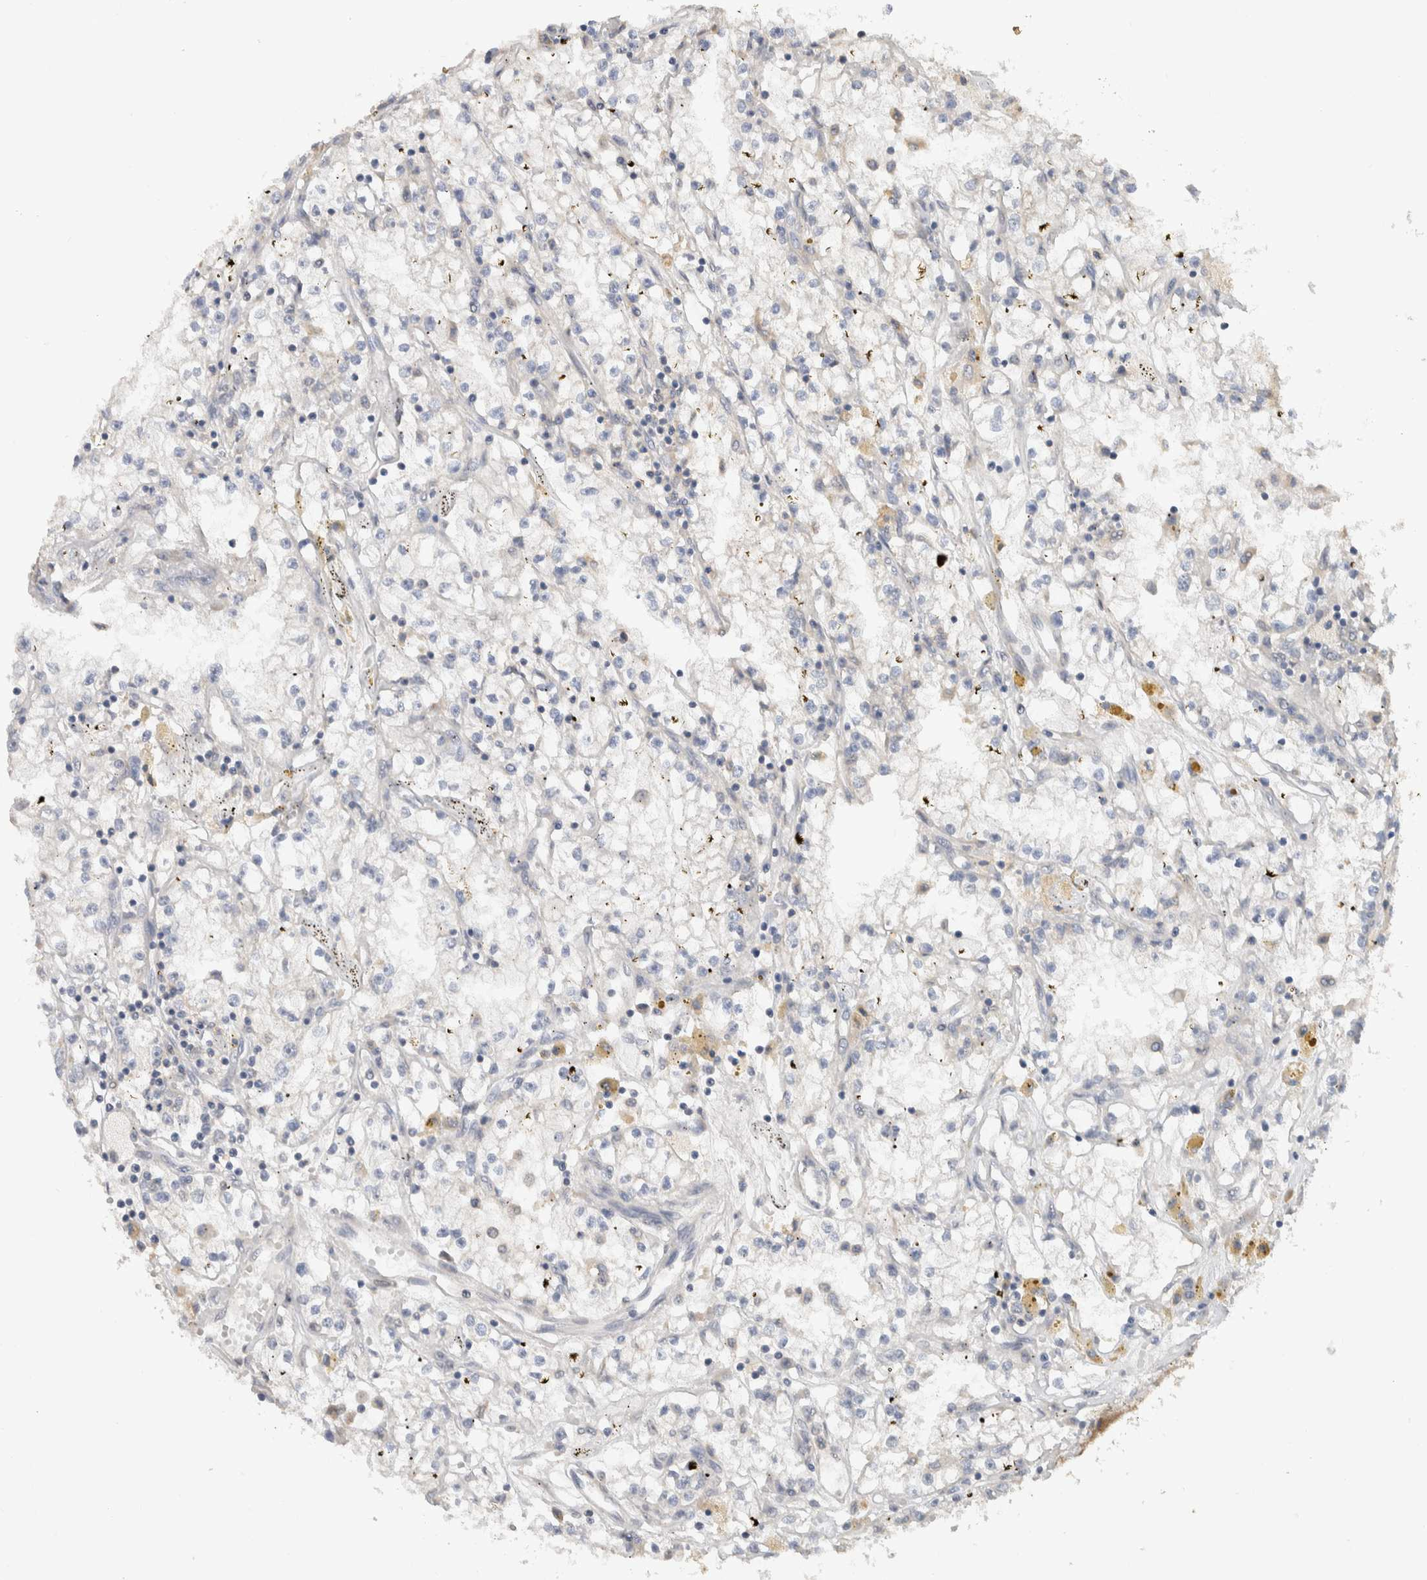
{"staining": {"intensity": "negative", "quantity": "none", "location": "none"}, "tissue": "renal cancer", "cell_type": "Tumor cells", "image_type": "cancer", "snomed": [{"axis": "morphology", "description": "Adenocarcinoma, NOS"}, {"axis": "topography", "description": "Kidney"}], "caption": "This histopathology image is of adenocarcinoma (renal) stained with immunohistochemistry (IHC) to label a protein in brown with the nuclei are counter-stained blue. There is no positivity in tumor cells.", "gene": "CYSRT1", "patient": {"sex": "male", "age": 56}}